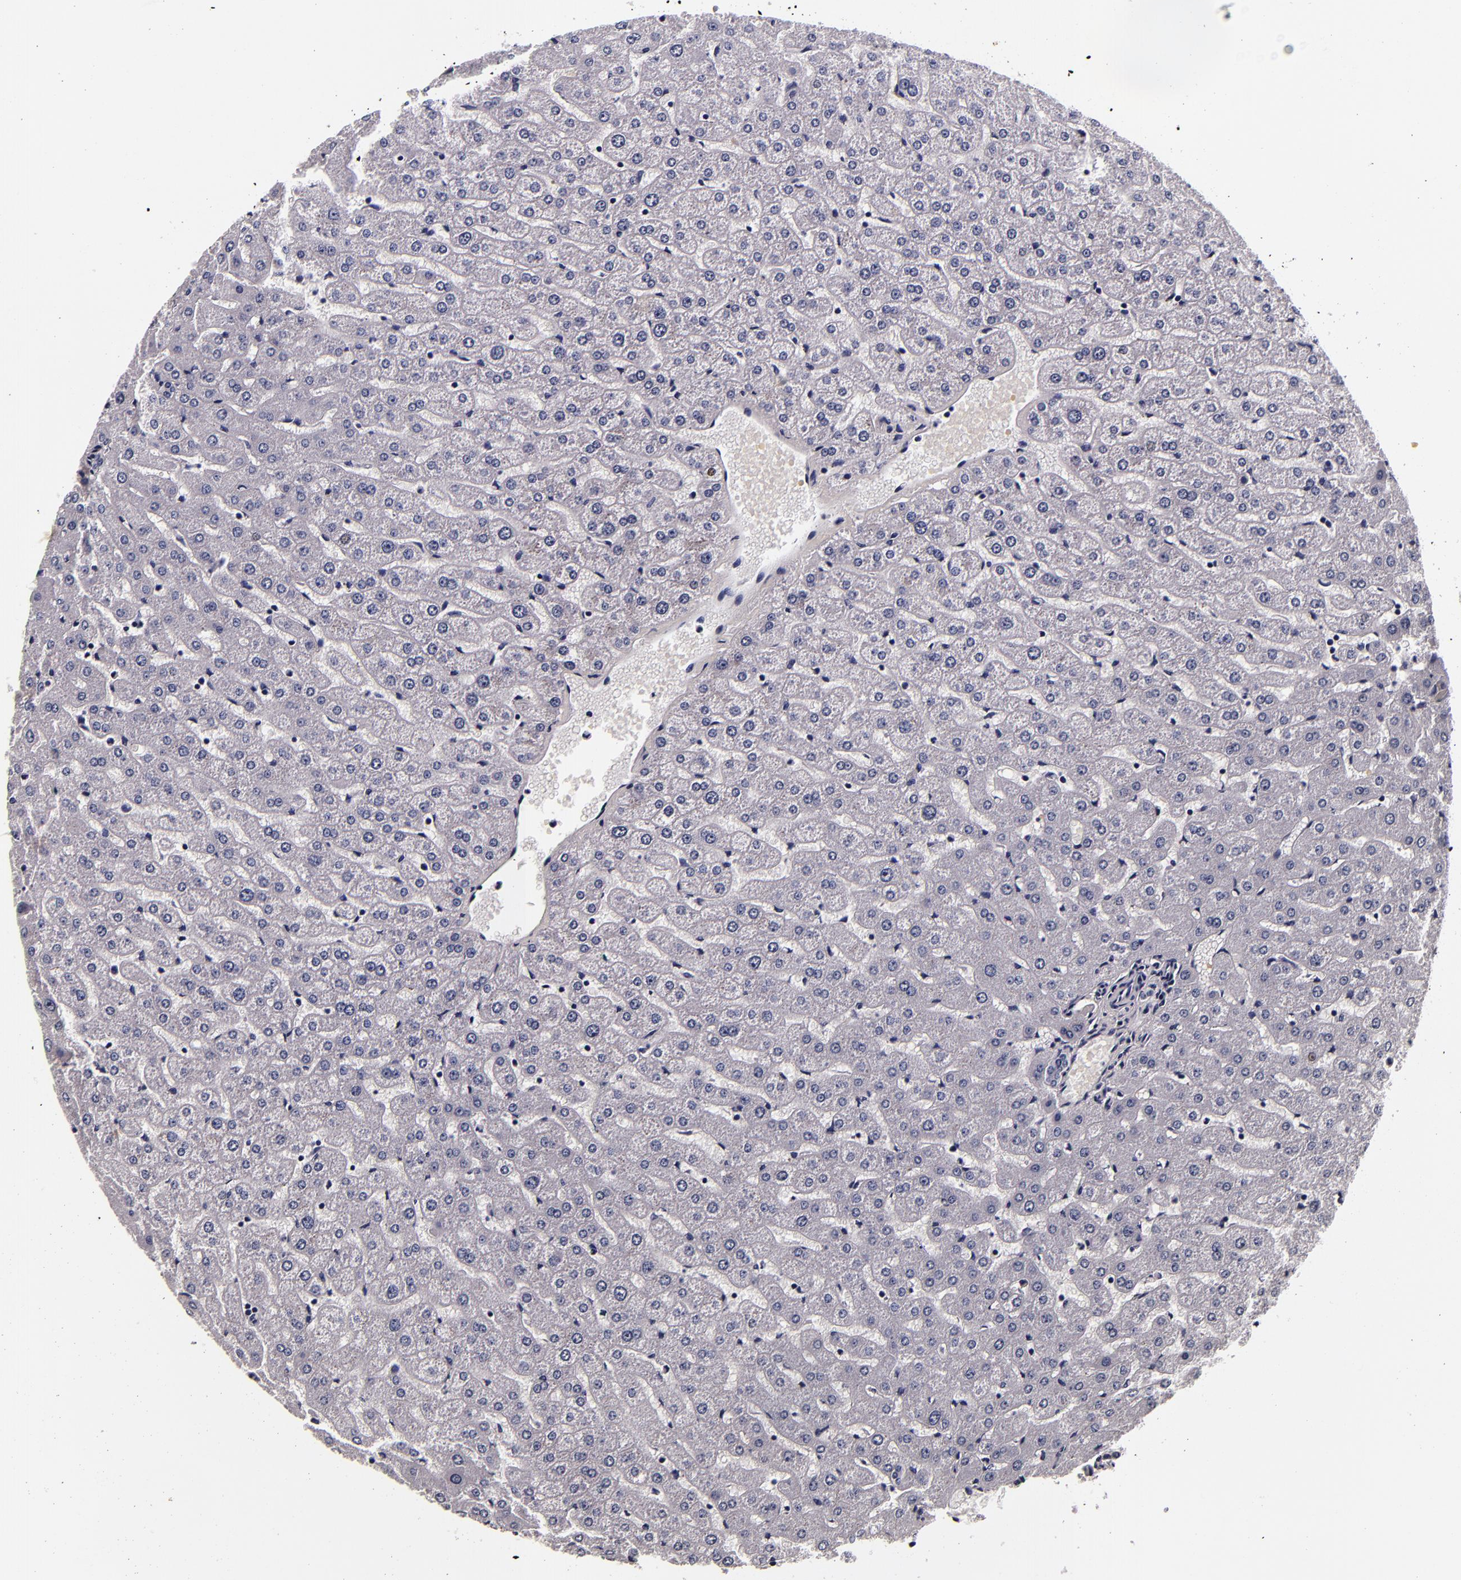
{"staining": {"intensity": "negative", "quantity": "none", "location": "none"}, "tissue": "liver", "cell_type": "Cholangiocytes", "image_type": "normal", "snomed": [{"axis": "morphology", "description": "Normal tissue, NOS"}, {"axis": "morphology", "description": "Fibrosis, NOS"}, {"axis": "topography", "description": "Liver"}], "caption": "This is an immunohistochemistry (IHC) micrograph of benign human liver. There is no expression in cholangiocytes.", "gene": "FBN1", "patient": {"sex": "female", "age": 29}}